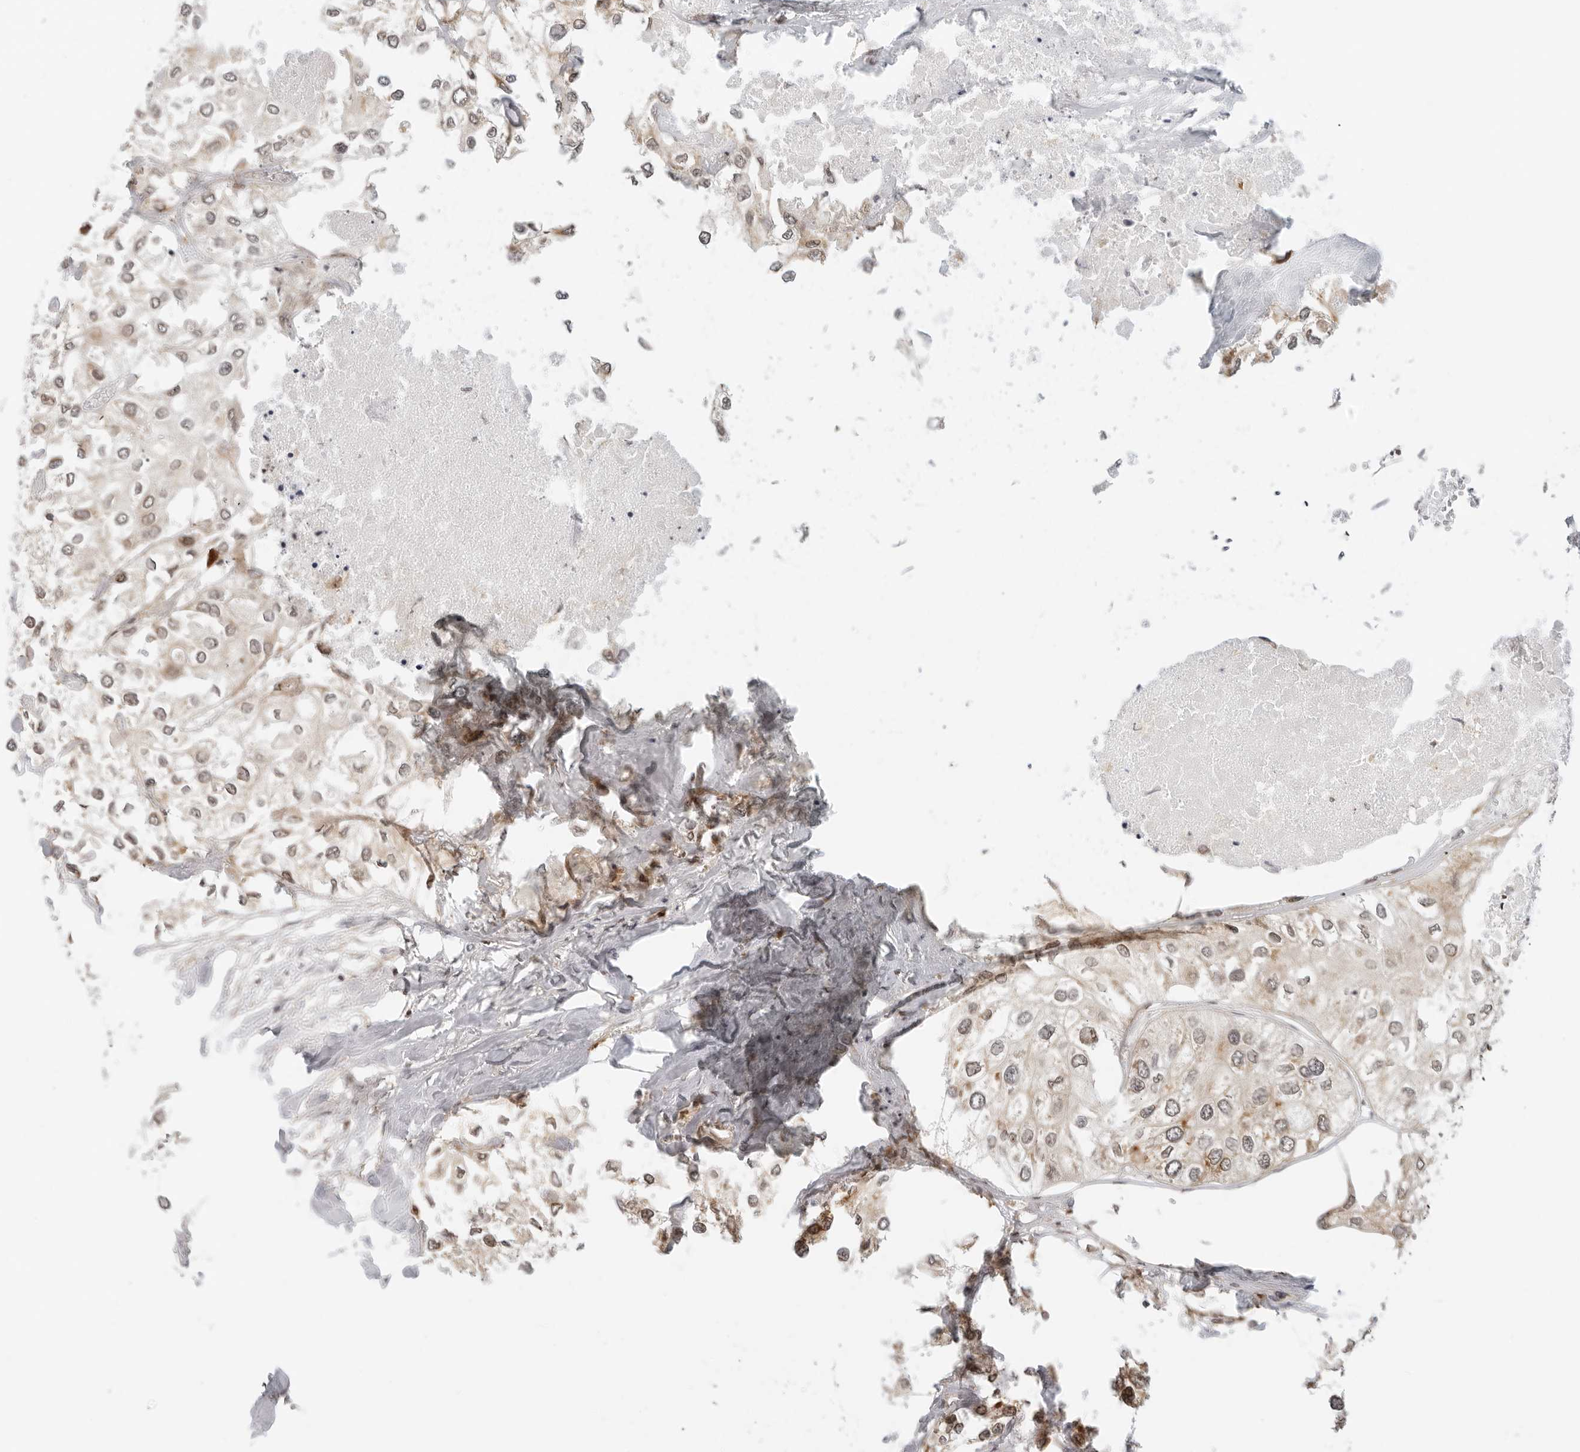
{"staining": {"intensity": "weak", "quantity": "<25%", "location": "cytoplasmic/membranous,nuclear"}, "tissue": "urothelial cancer", "cell_type": "Tumor cells", "image_type": "cancer", "snomed": [{"axis": "morphology", "description": "Urothelial carcinoma, High grade"}, {"axis": "topography", "description": "Urinary bladder"}], "caption": "IHC micrograph of high-grade urothelial carcinoma stained for a protein (brown), which shows no positivity in tumor cells.", "gene": "RC3H1", "patient": {"sex": "male", "age": 64}}